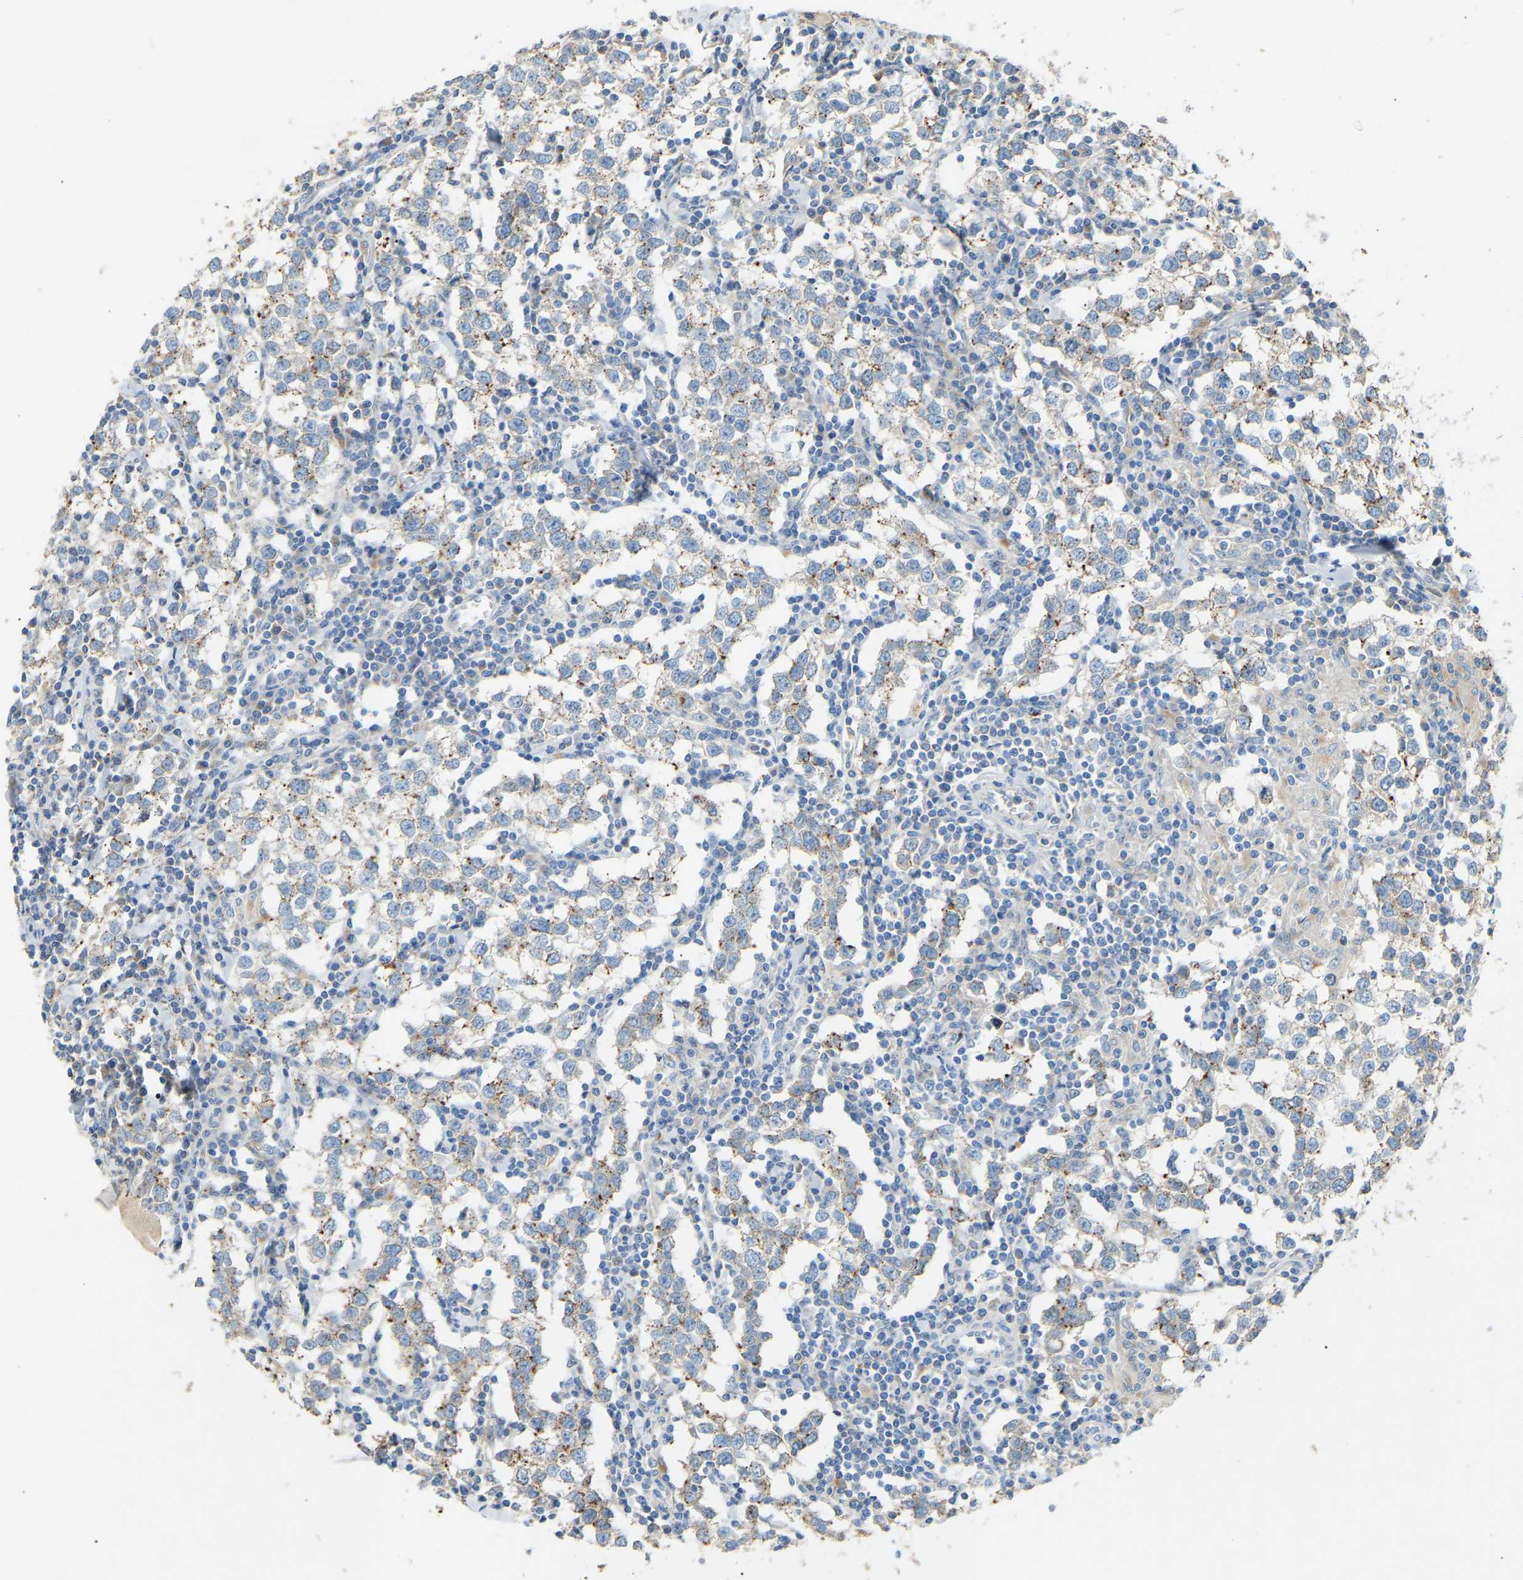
{"staining": {"intensity": "negative", "quantity": "none", "location": "none"}, "tissue": "testis cancer", "cell_type": "Tumor cells", "image_type": "cancer", "snomed": [{"axis": "morphology", "description": "Seminoma, NOS"}, {"axis": "morphology", "description": "Carcinoma, Embryonal, NOS"}, {"axis": "topography", "description": "Testis"}], "caption": "DAB (3,3'-diaminobenzidine) immunohistochemical staining of human embryonal carcinoma (testis) shows no significant positivity in tumor cells.", "gene": "RGP1", "patient": {"sex": "male", "age": 36}}